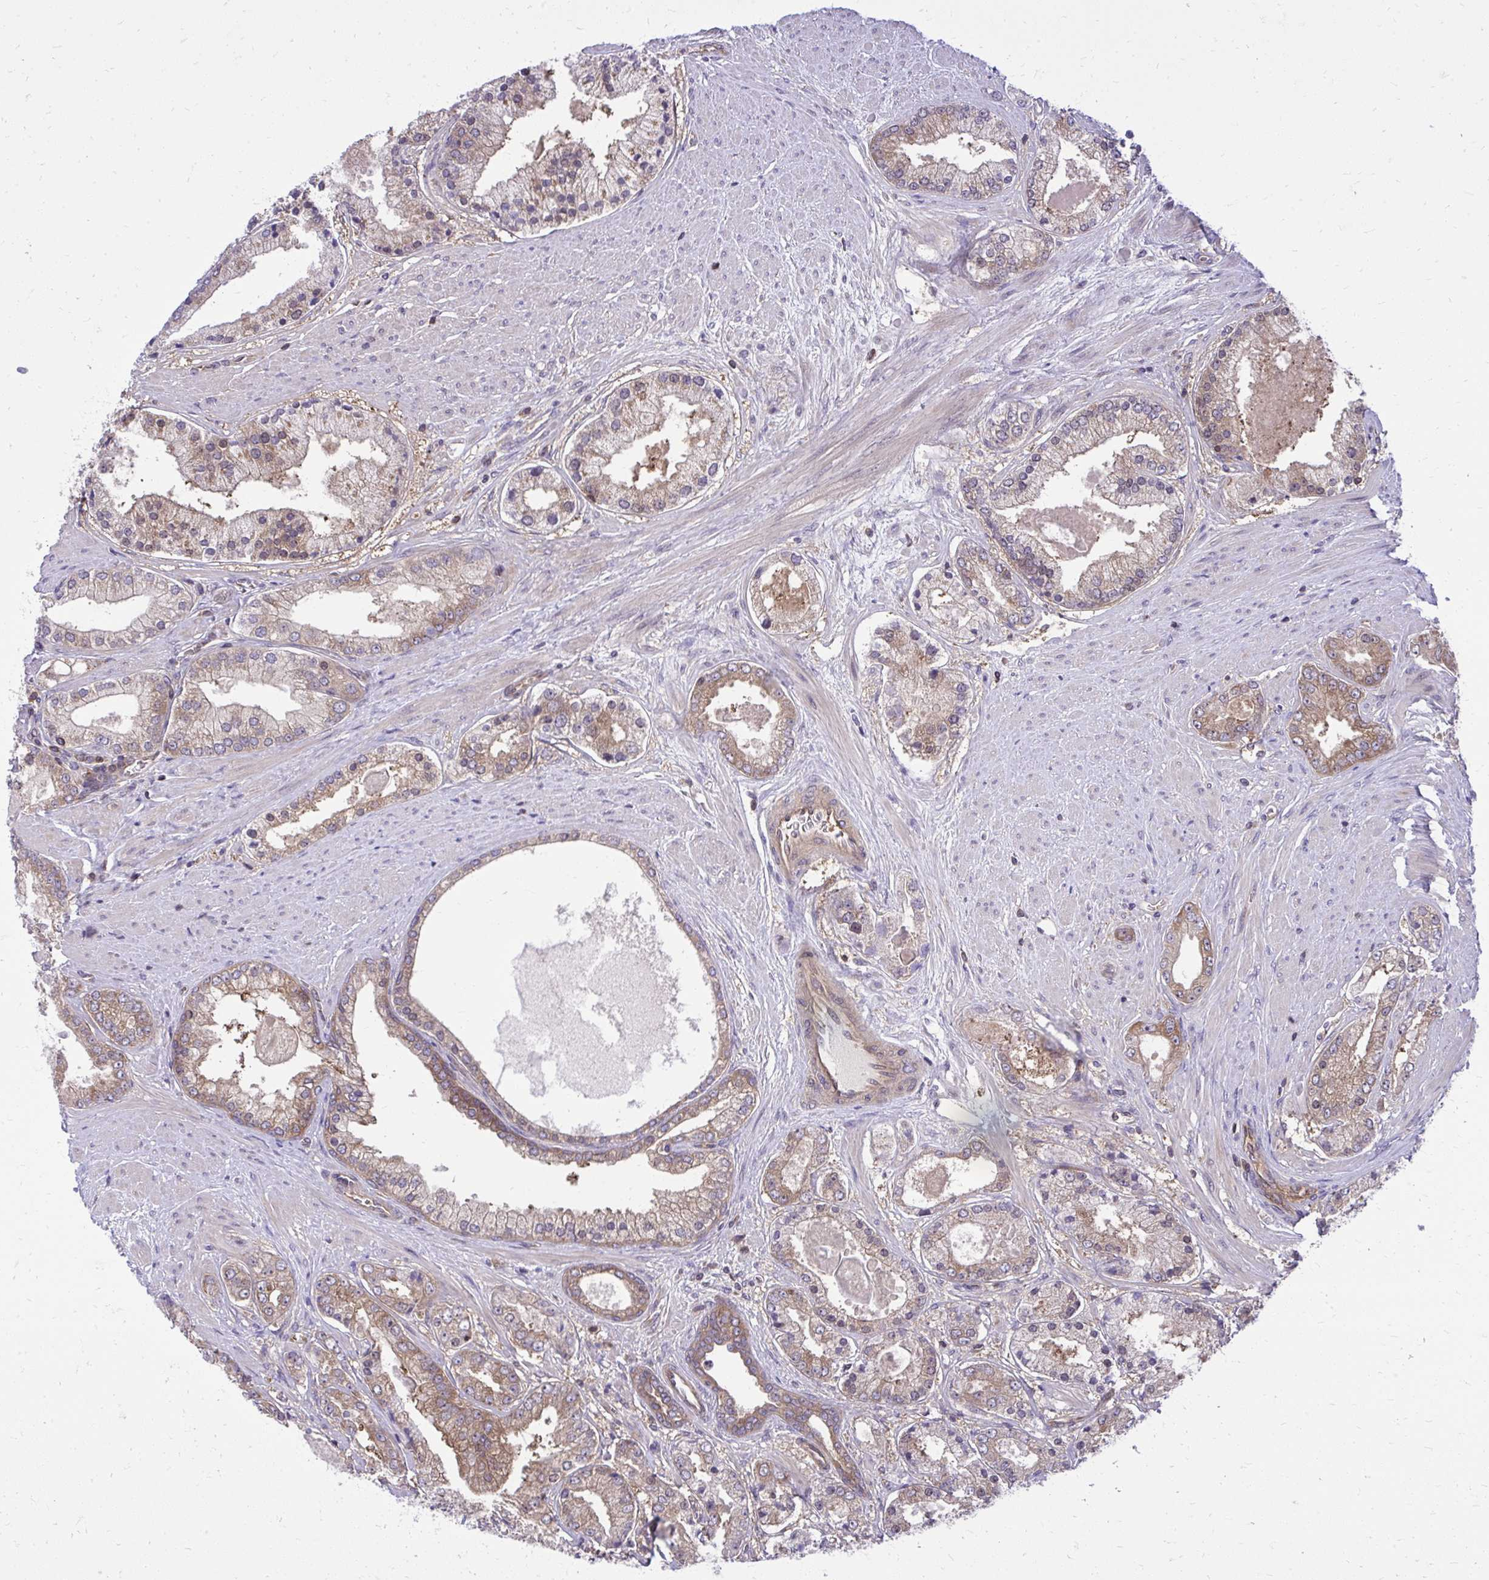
{"staining": {"intensity": "weak", "quantity": "25%-75%", "location": "cytoplasmic/membranous"}, "tissue": "prostate cancer", "cell_type": "Tumor cells", "image_type": "cancer", "snomed": [{"axis": "morphology", "description": "Adenocarcinoma, High grade"}, {"axis": "topography", "description": "Prostate"}], "caption": "Weak cytoplasmic/membranous positivity is seen in approximately 25%-75% of tumor cells in high-grade adenocarcinoma (prostate). (brown staining indicates protein expression, while blue staining denotes nuclei).", "gene": "PPP5C", "patient": {"sex": "male", "age": 67}}